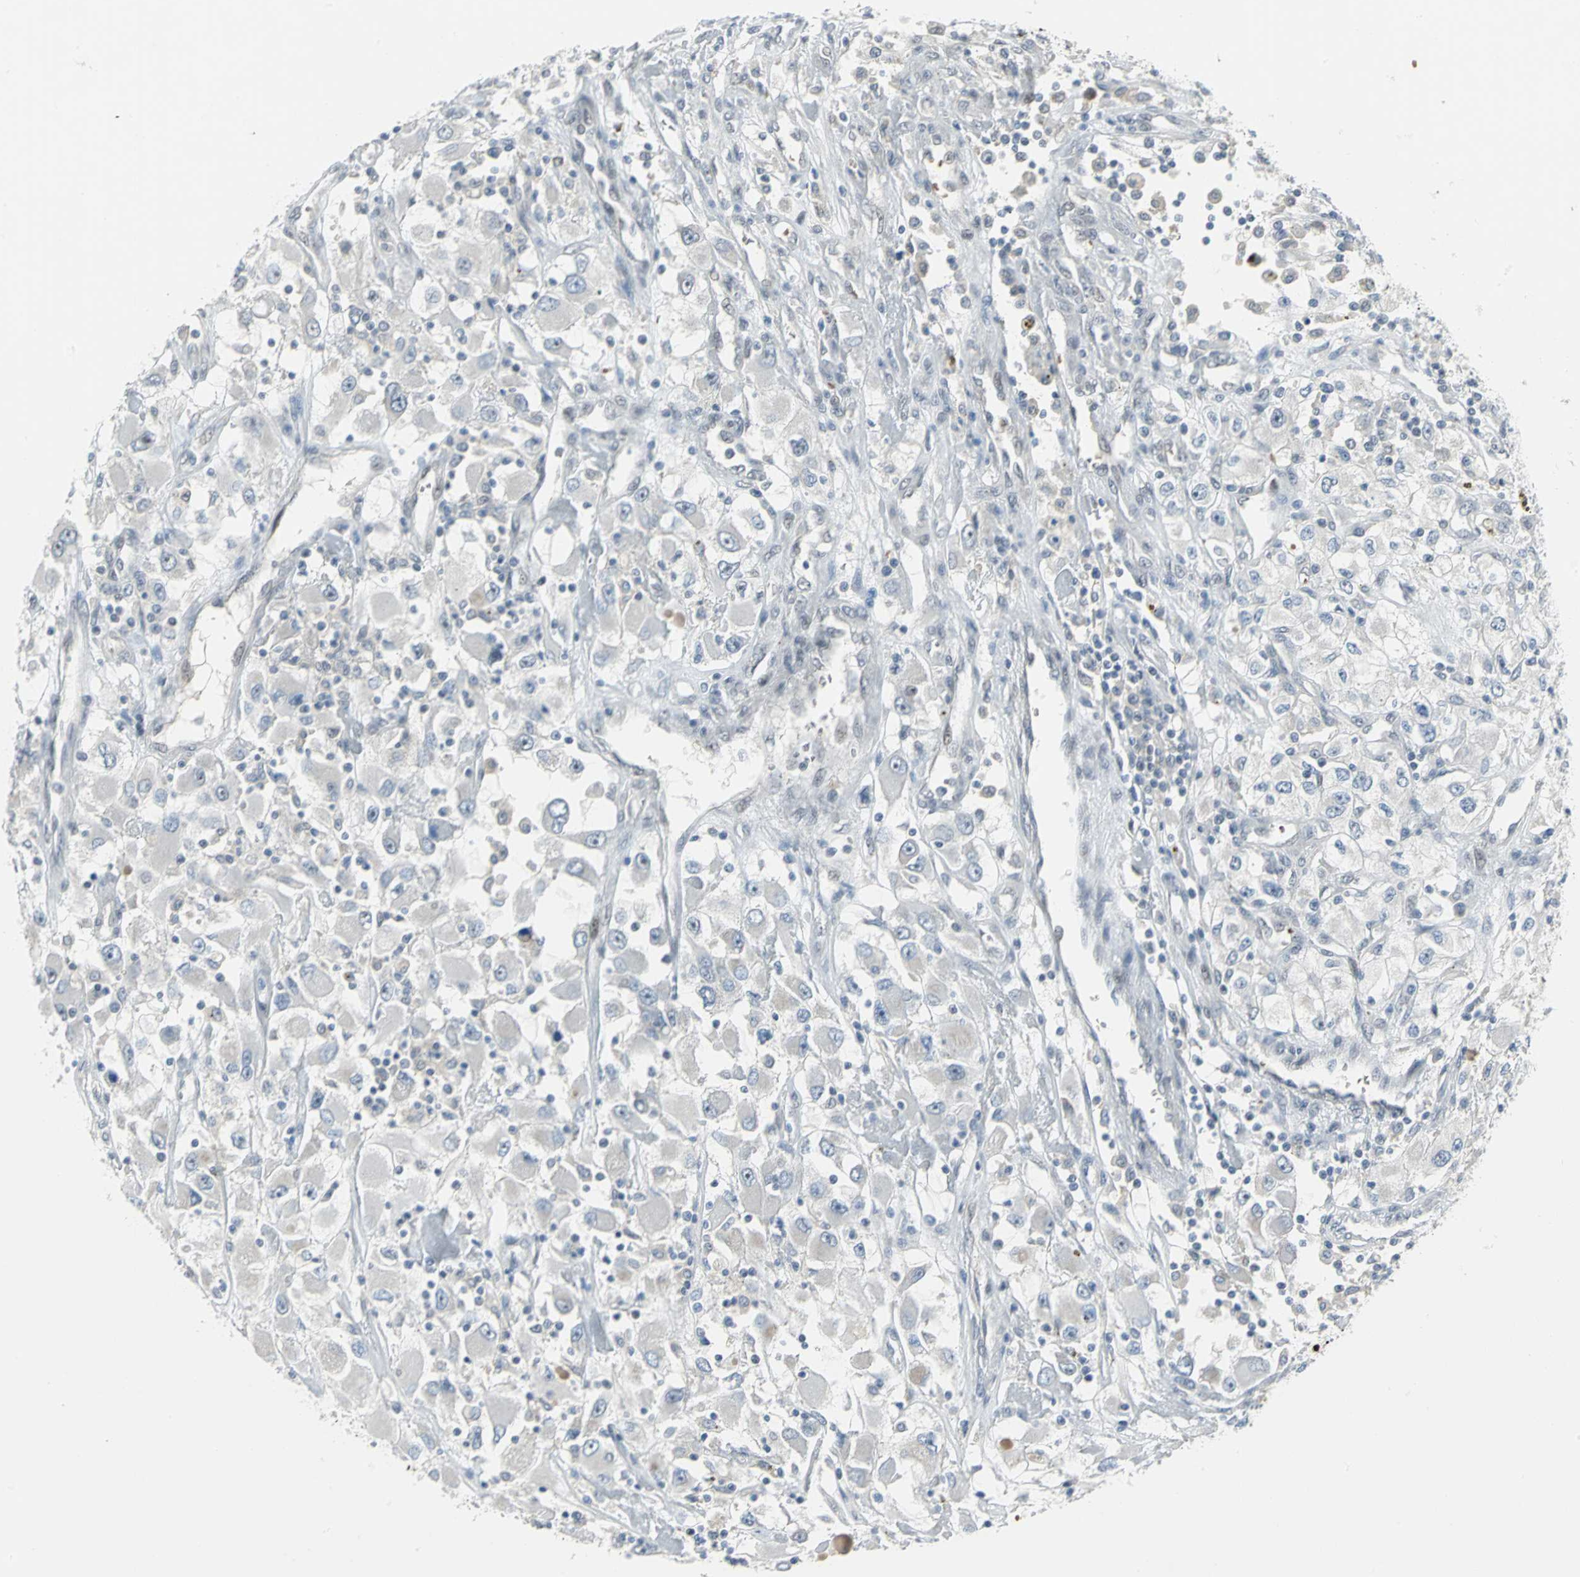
{"staining": {"intensity": "weak", "quantity": "<25%", "location": "nuclear"}, "tissue": "renal cancer", "cell_type": "Tumor cells", "image_type": "cancer", "snomed": [{"axis": "morphology", "description": "Adenocarcinoma, NOS"}, {"axis": "topography", "description": "Kidney"}], "caption": "Photomicrograph shows no significant protein expression in tumor cells of renal adenocarcinoma. (Stains: DAB (3,3'-diaminobenzidine) immunohistochemistry with hematoxylin counter stain, Microscopy: brightfield microscopy at high magnification).", "gene": "GLI3", "patient": {"sex": "female", "age": 52}}